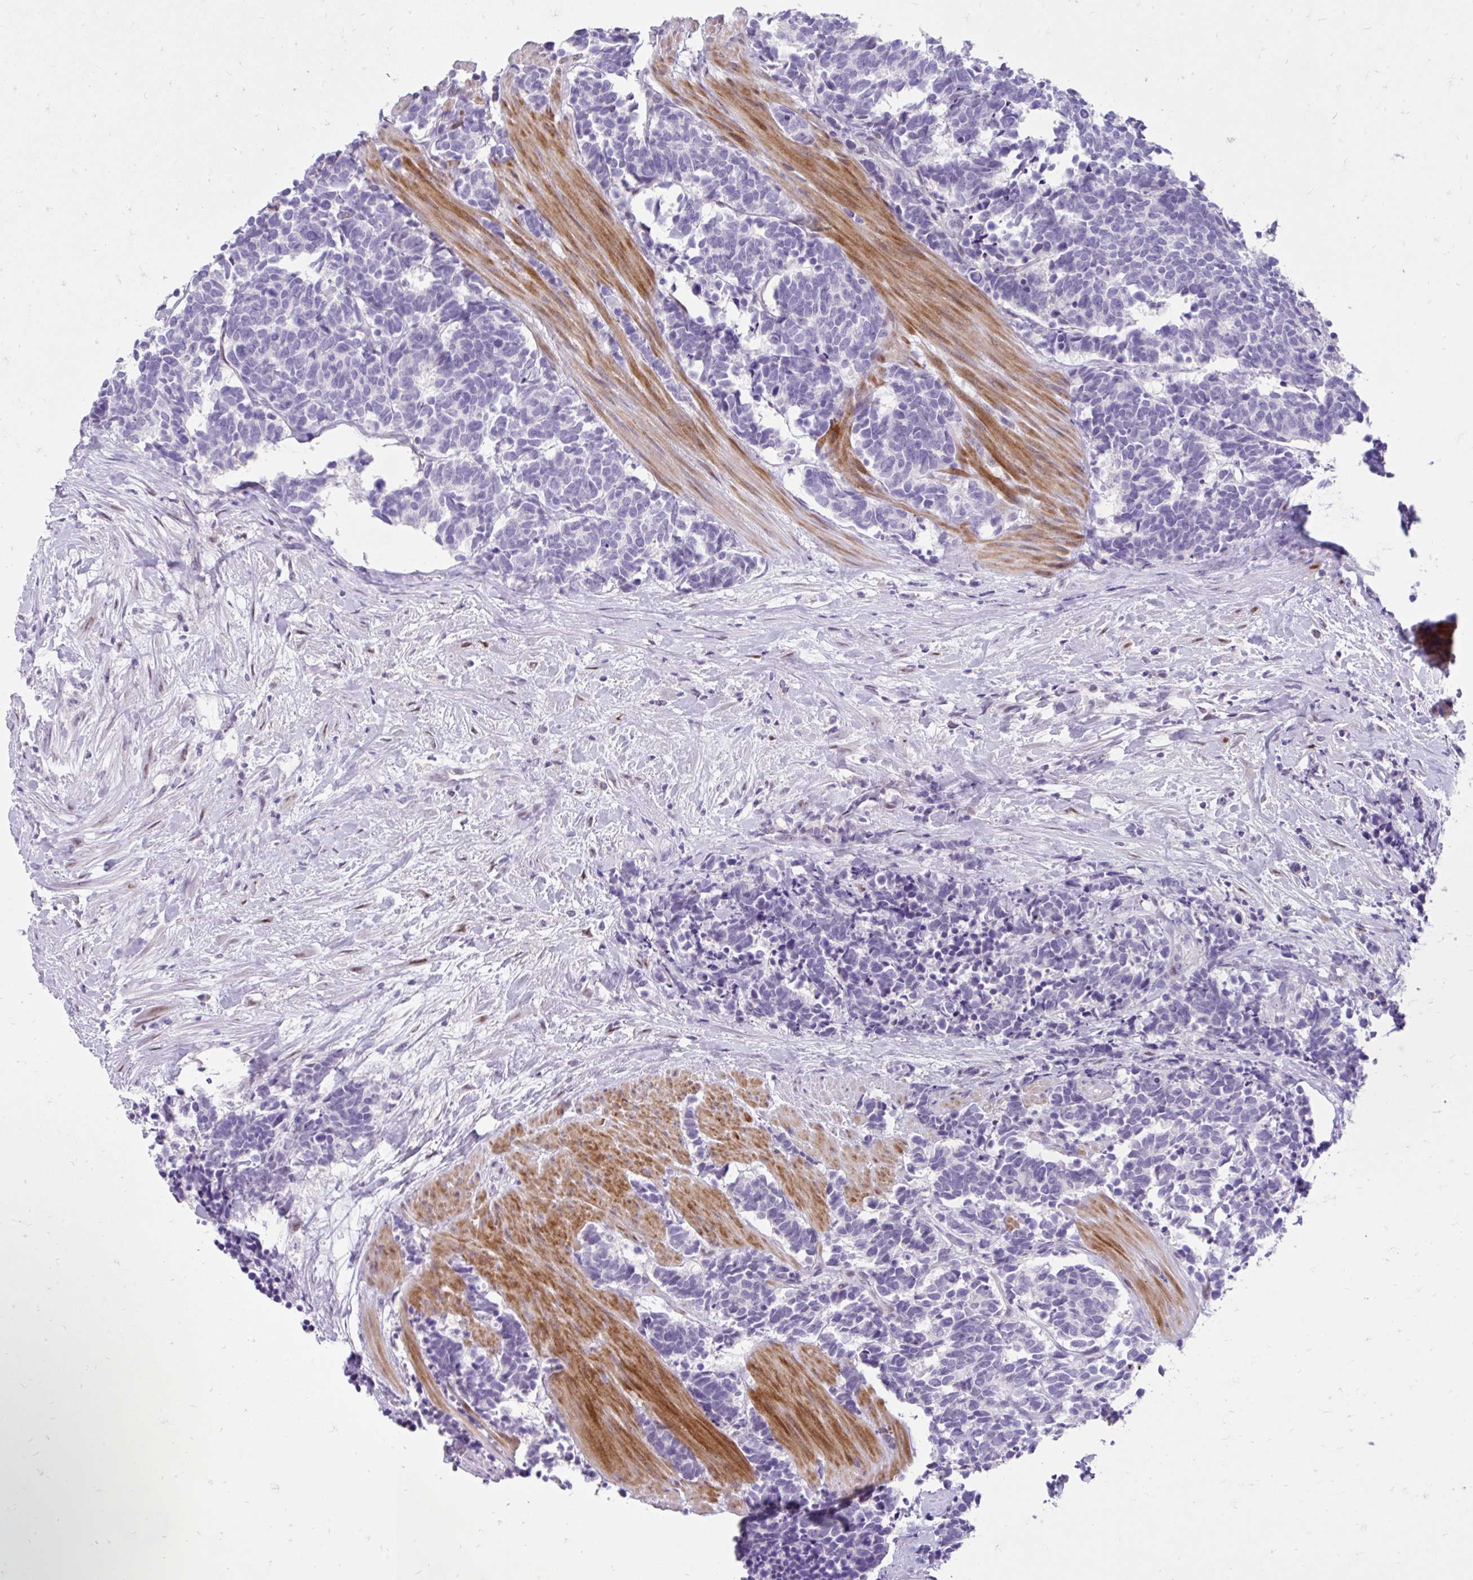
{"staining": {"intensity": "negative", "quantity": "none", "location": "none"}, "tissue": "carcinoid", "cell_type": "Tumor cells", "image_type": "cancer", "snomed": [{"axis": "morphology", "description": "Carcinoma, NOS"}, {"axis": "morphology", "description": "Carcinoid, malignant, NOS"}, {"axis": "topography", "description": "Prostate"}], "caption": "Immunohistochemistry (IHC) image of carcinoid (malignant) stained for a protein (brown), which demonstrates no expression in tumor cells. (IHC, brightfield microscopy, high magnification).", "gene": "NHLH2", "patient": {"sex": "male", "age": 57}}